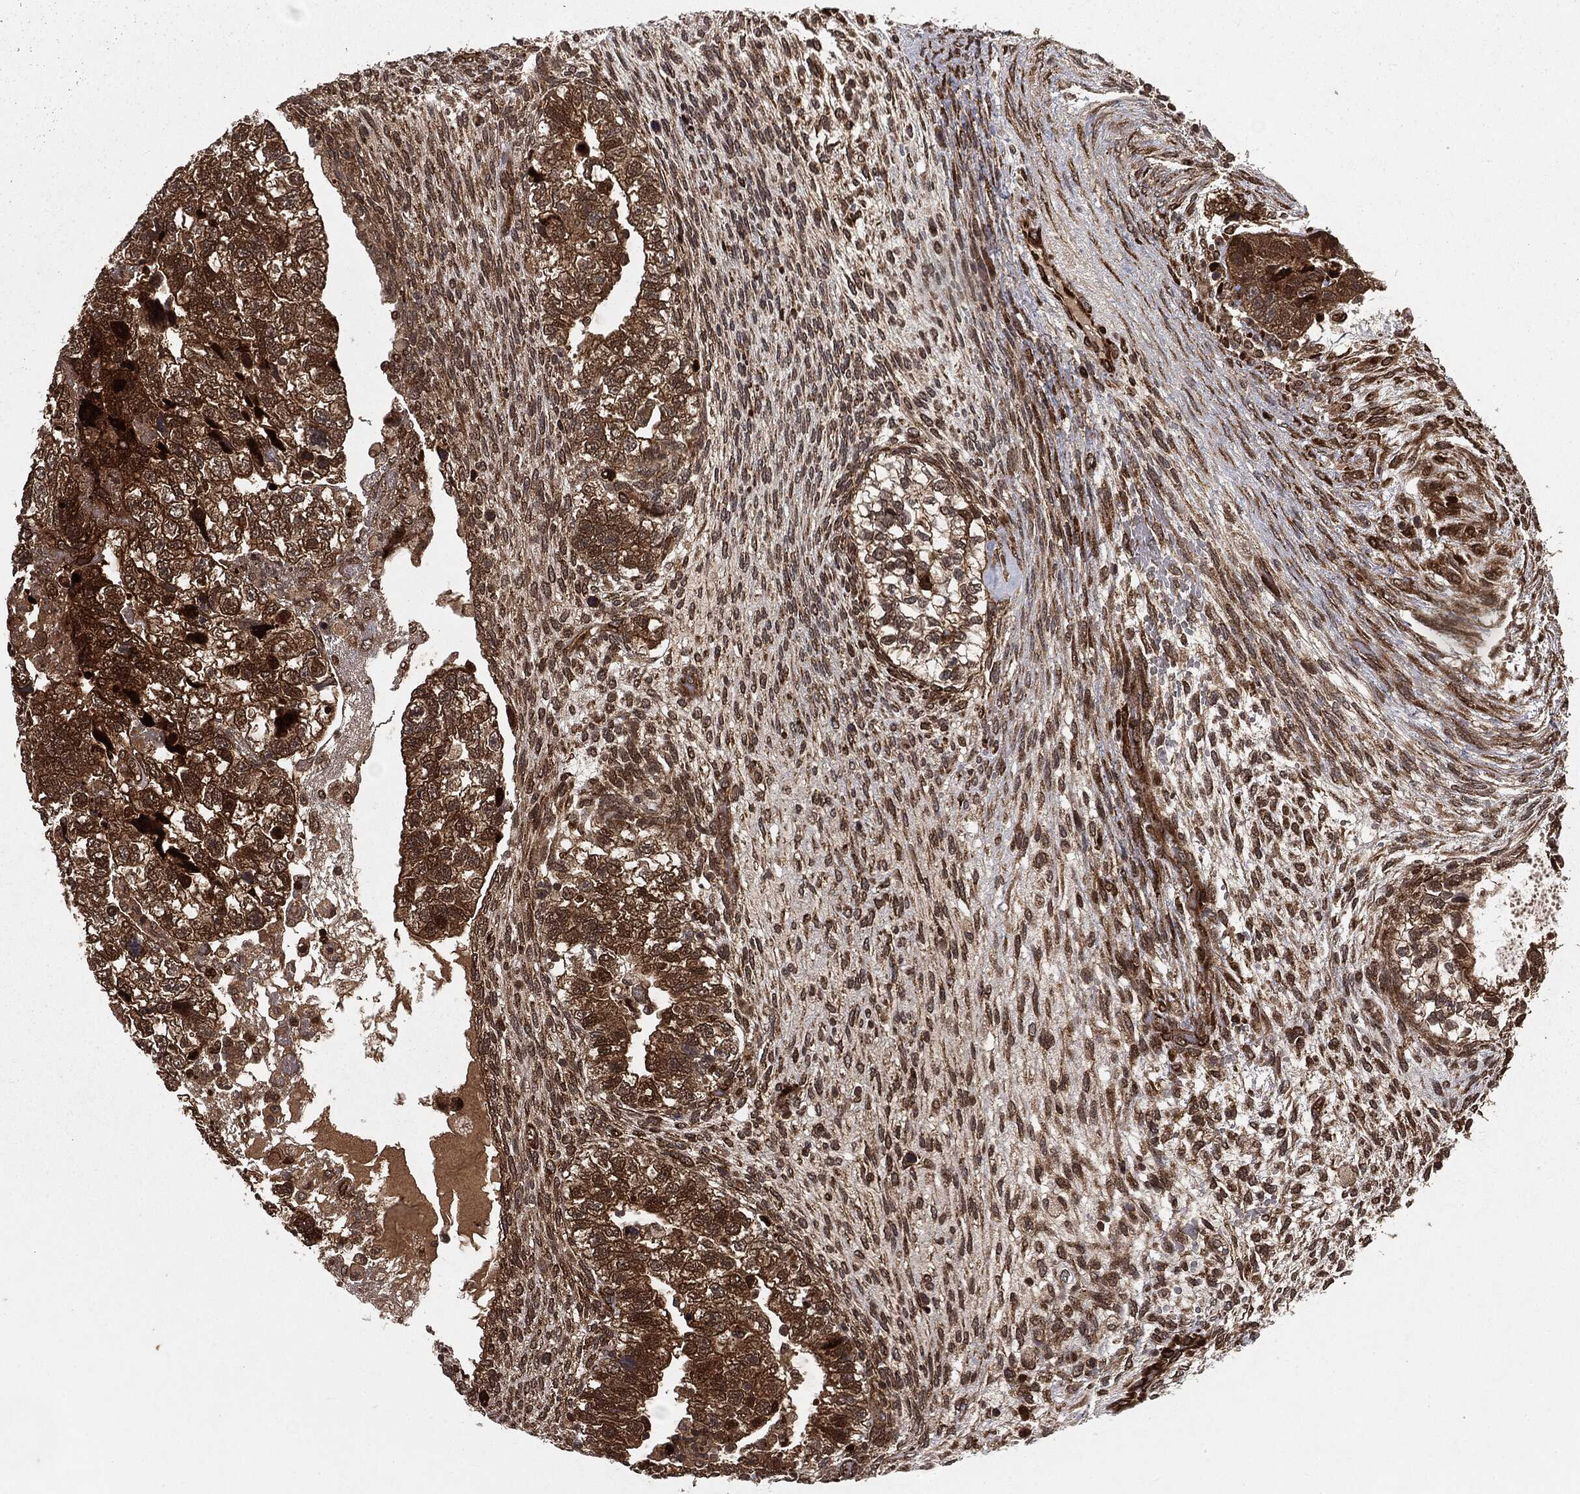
{"staining": {"intensity": "strong", "quantity": ">75%", "location": "cytoplasmic/membranous,nuclear"}, "tissue": "testis cancer", "cell_type": "Tumor cells", "image_type": "cancer", "snomed": [{"axis": "morphology", "description": "Normal tissue, NOS"}, {"axis": "morphology", "description": "Carcinoma, Embryonal, NOS"}, {"axis": "topography", "description": "Testis"}], "caption": "Strong cytoplasmic/membranous and nuclear expression is seen in approximately >75% of tumor cells in embryonal carcinoma (testis).", "gene": "RANBP9", "patient": {"sex": "male", "age": 36}}